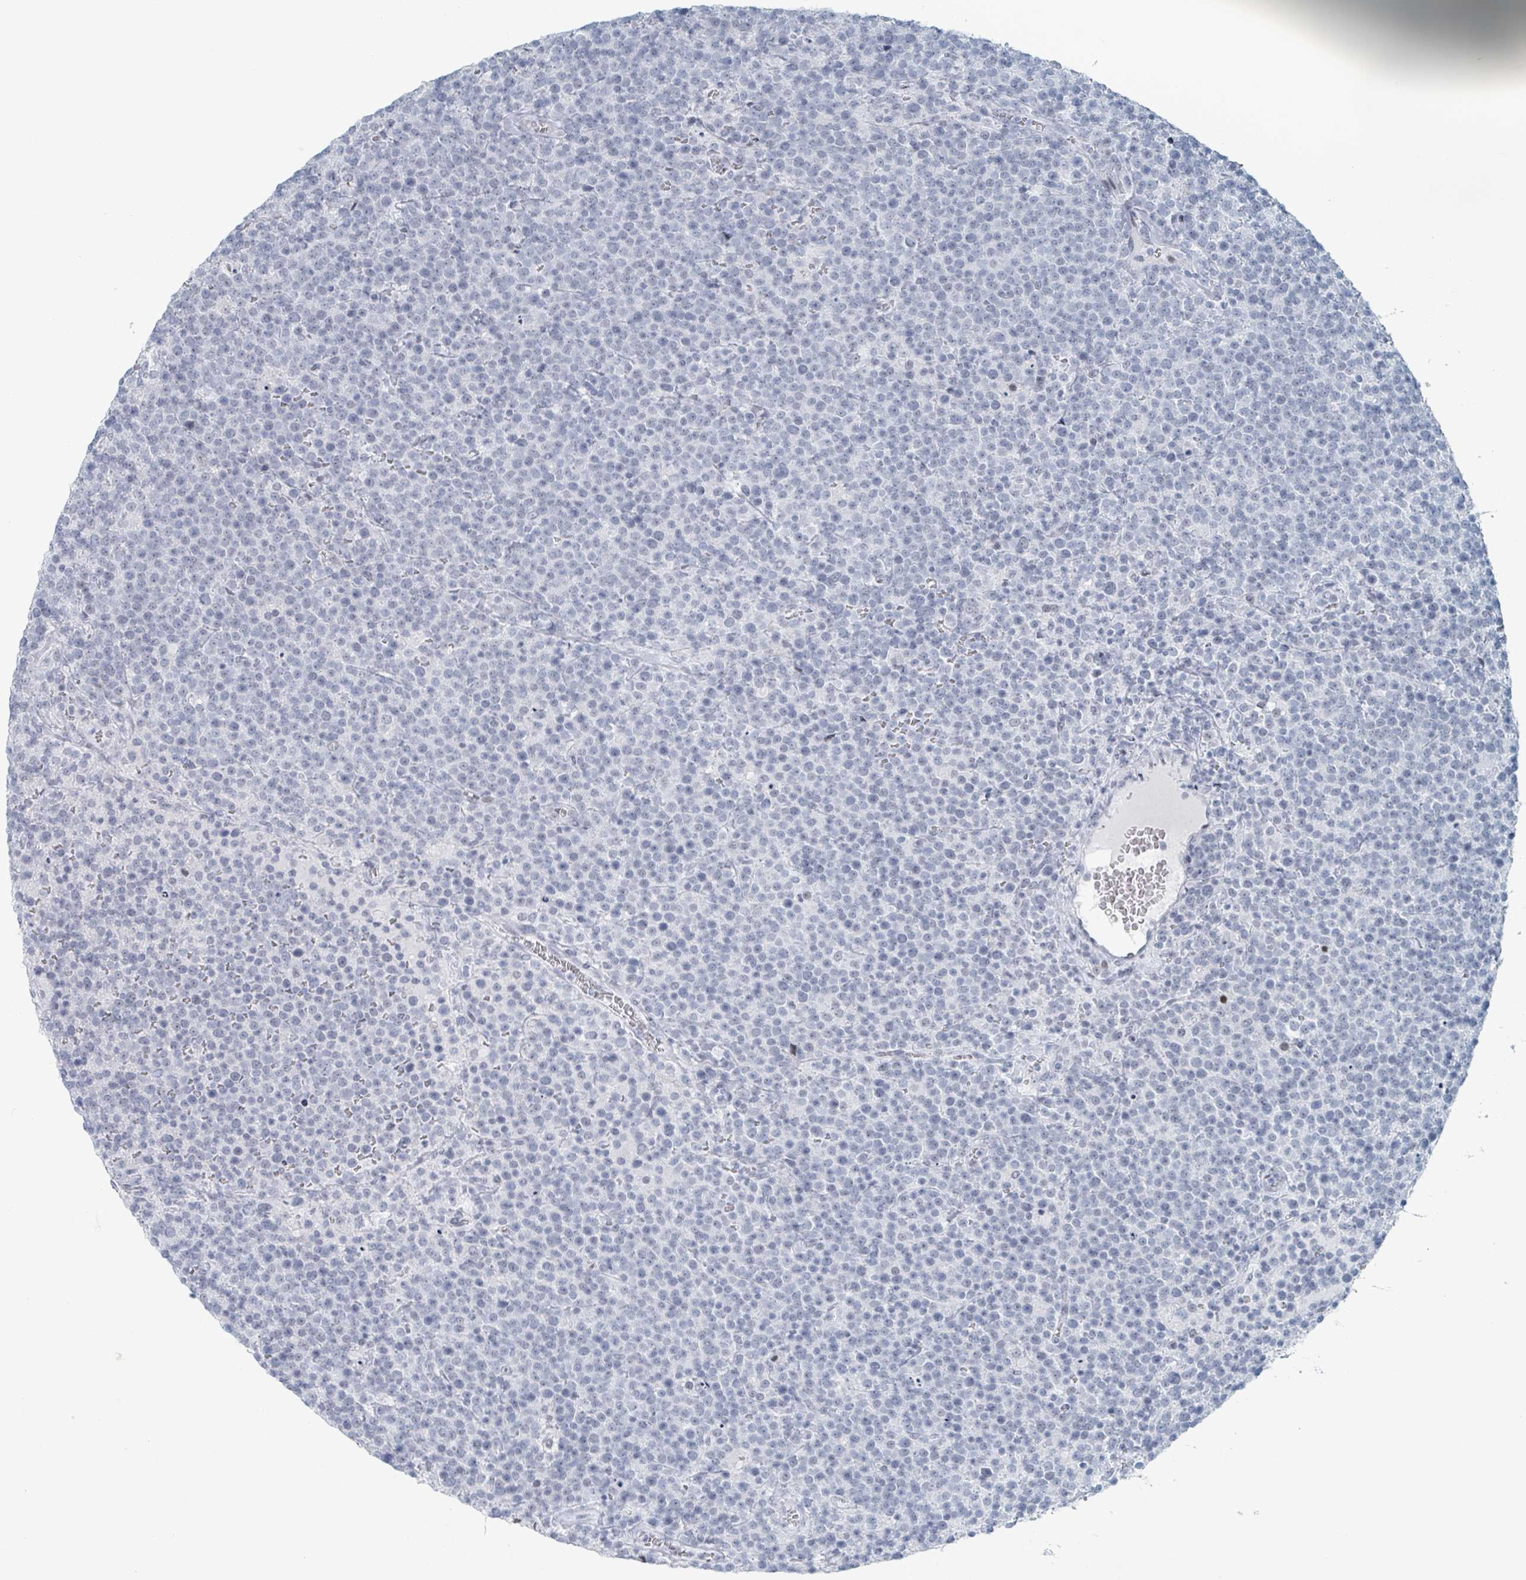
{"staining": {"intensity": "negative", "quantity": "none", "location": "none"}, "tissue": "lymphoma", "cell_type": "Tumor cells", "image_type": "cancer", "snomed": [{"axis": "morphology", "description": "Malignant lymphoma, non-Hodgkin's type, High grade"}, {"axis": "topography", "description": "Lymph node"}], "caption": "There is no significant staining in tumor cells of malignant lymphoma, non-Hodgkin's type (high-grade).", "gene": "GPR15LG", "patient": {"sex": "male", "age": 61}}